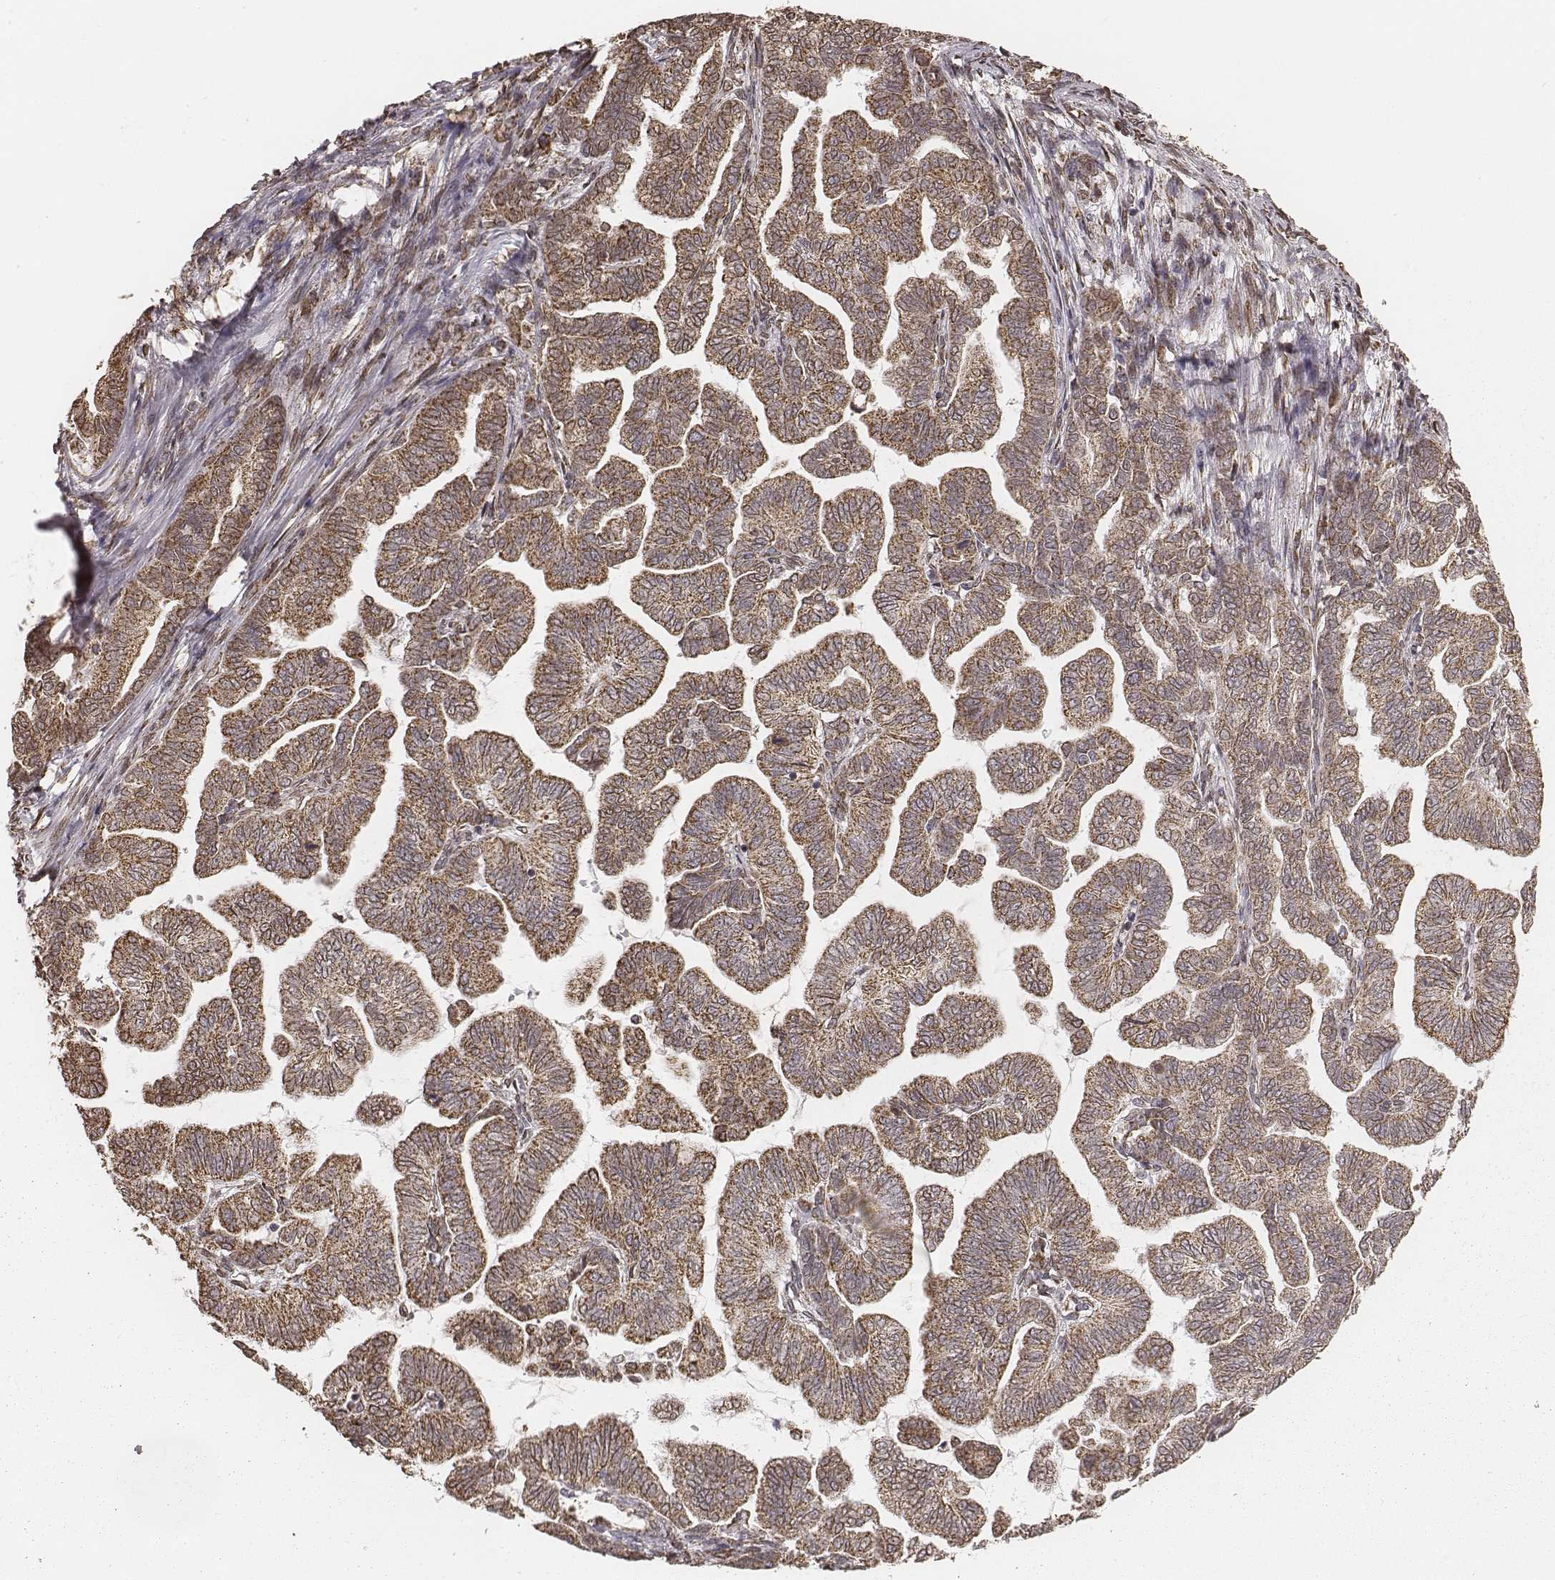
{"staining": {"intensity": "moderate", "quantity": ">75%", "location": "cytoplasmic/membranous"}, "tissue": "stomach cancer", "cell_type": "Tumor cells", "image_type": "cancer", "snomed": [{"axis": "morphology", "description": "Adenocarcinoma, NOS"}, {"axis": "topography", "description": "Stomach"}], "caption": "High-magnification brightfield microscopy of adenocarcinoma (stomach) stained with DAB (3,3'-diaminobenzidine) (brown) and counterstained with hematoxylin (blue). tumor cells exhibit moderate cytoplasmic/membranous positivity is identified in approximately>75% of cells. (IHC, brightfield microscopy, high magnification).", "gene": "ACOT2", "patient": {"sex": "male", "age": 83}}